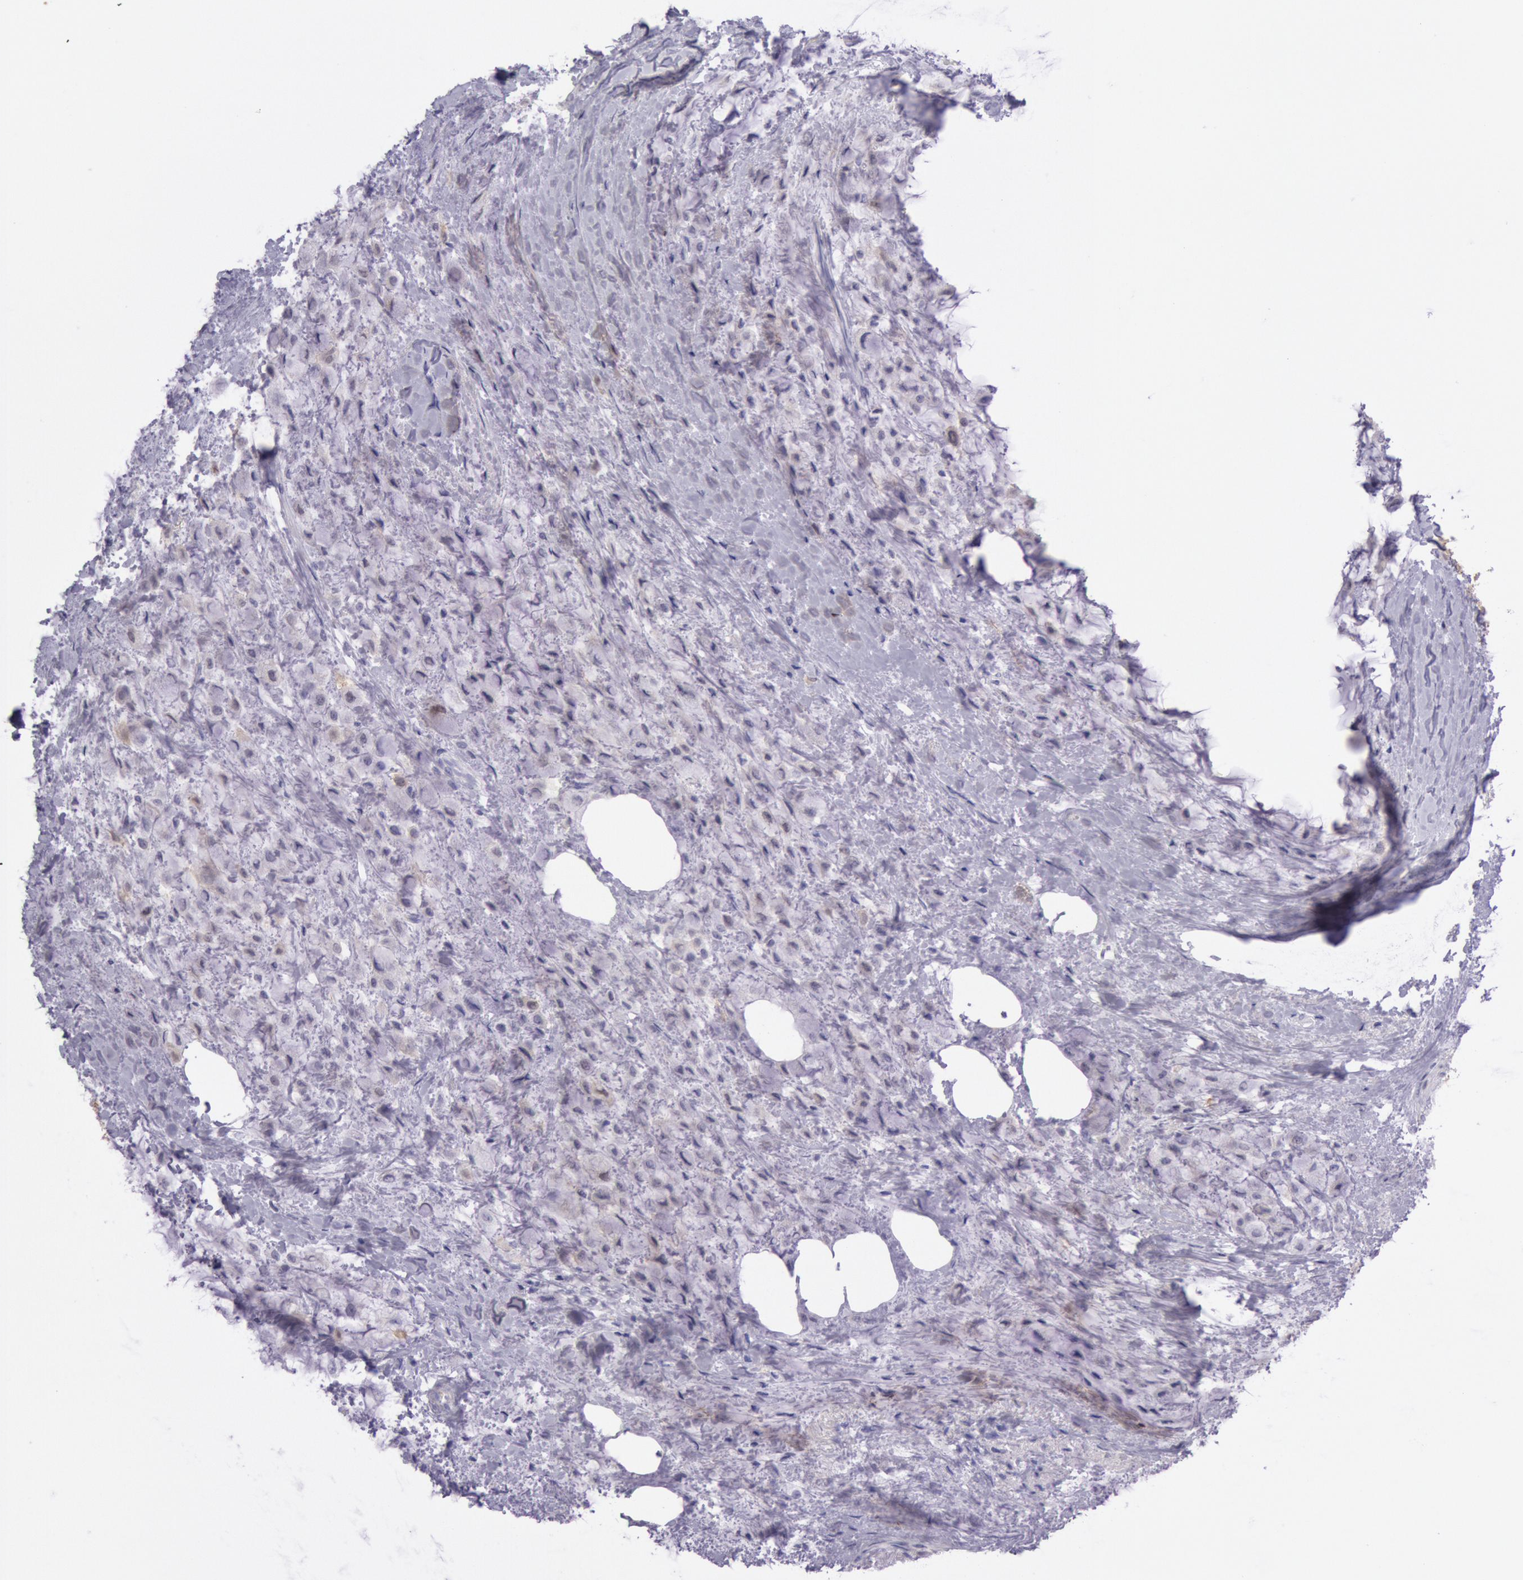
{"staining": {"intensity": "negative", "quantity": "none", "location": "none"}, "tissue": "breast cancer", "cell_type": "Tumor cells", "image_type": "cancer", "snomed": [{"axis": "morphology", "description": "Lobular carcinoma"}, {"axis": "topography", "description": "Breast"}], "caption": "The histopathology image exhibits no staining of tumor cells in breast cancer (lobular carcinoma).", "gene": "CKB", "patient": {"sex": "female", "age": 85}}